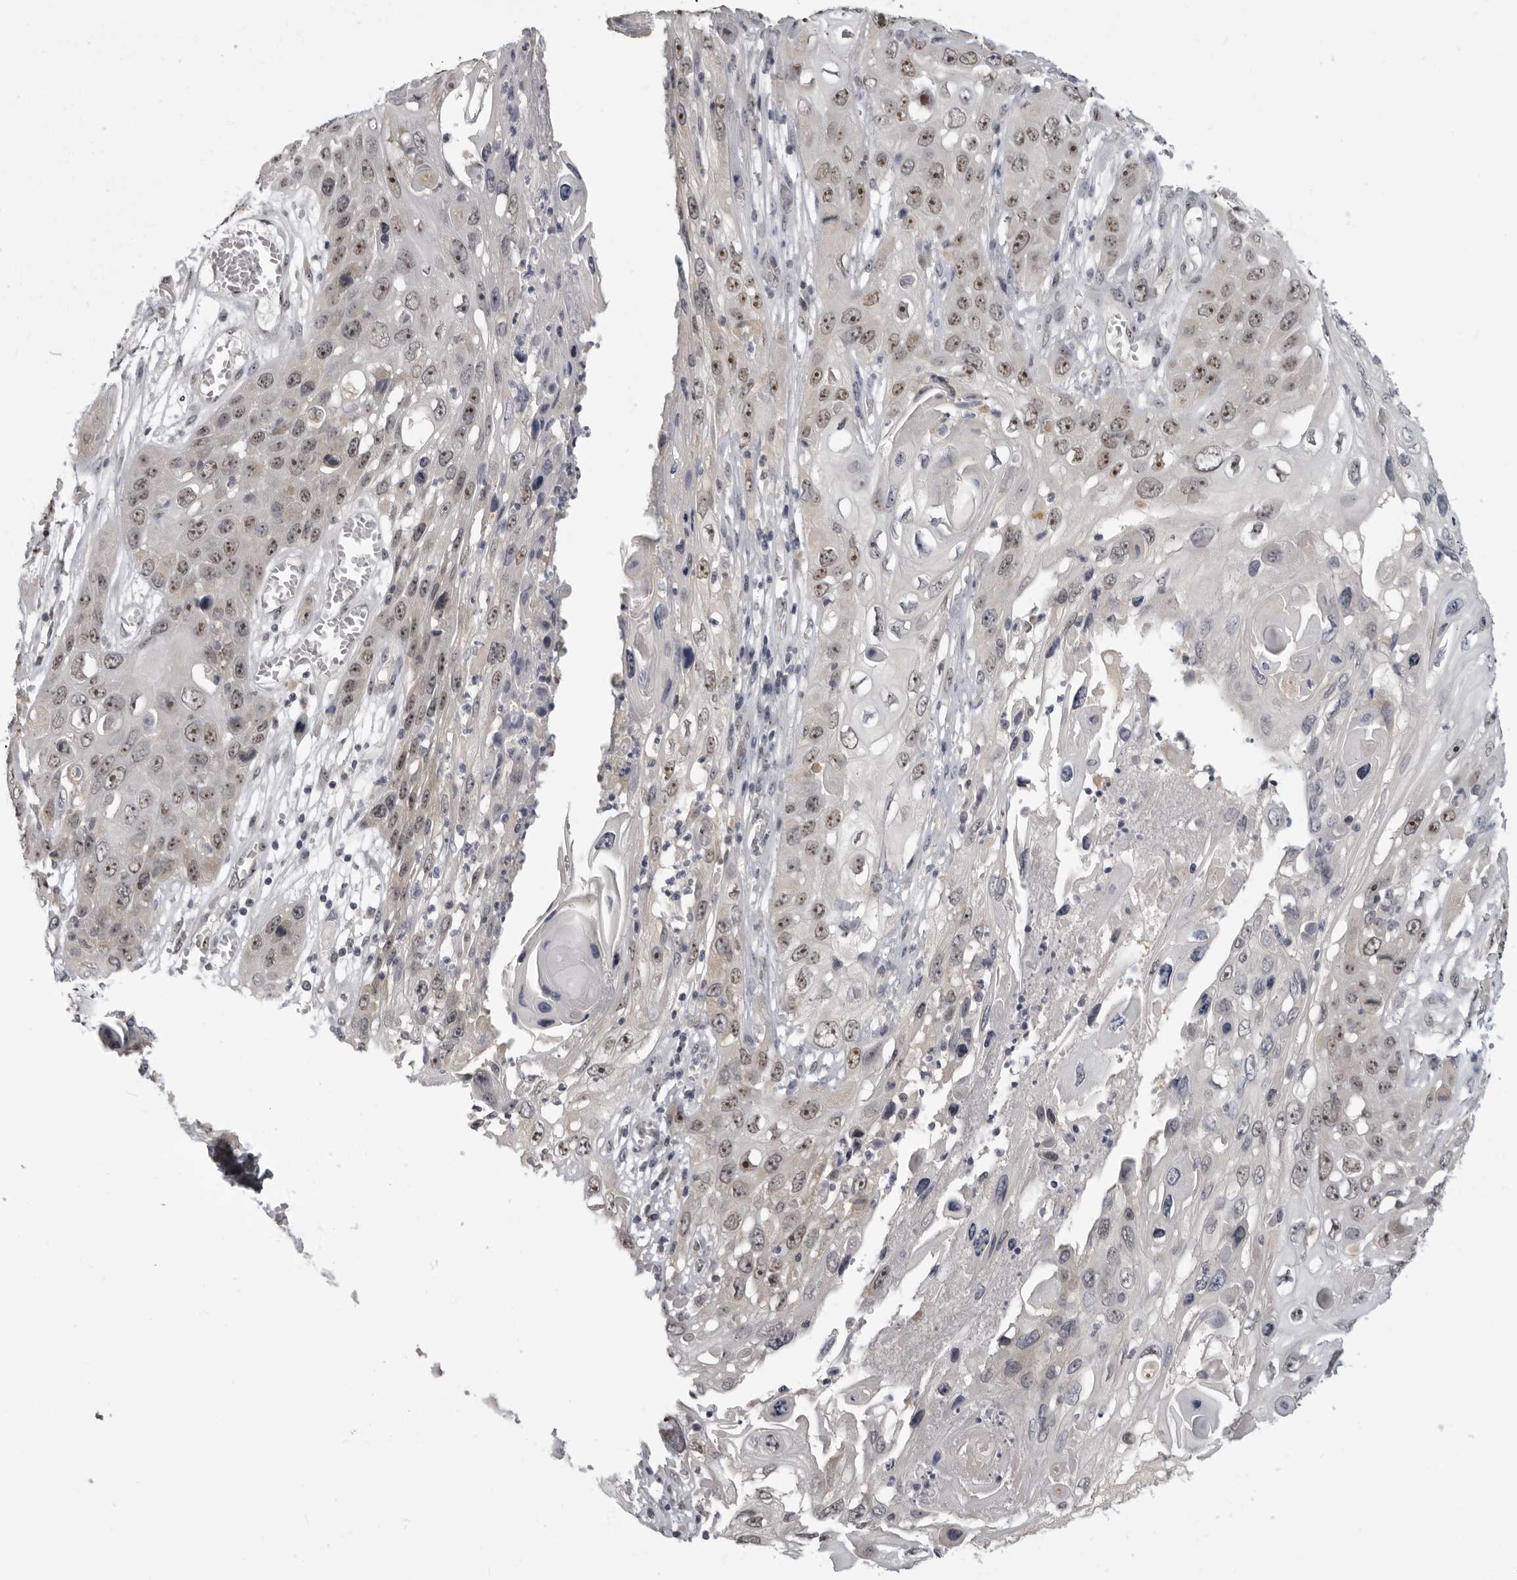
{"staining": {"intensity": "moderate", "quantity": ">75%", "location": "nuclear"}, "tissue": "skin cancer", "cell_type": "Tumor cells", "image_type": "cancer", "snomed": [{"axis": "morphology", "description": "Squamous cell carcinoma, NOS"}, {"axis": "topography", "description": "Skin"}], "caption": "Immunohistochemical staining of skin cancer (squamous cell carcinoma) shows moderate nuclear protein expression in about >75% of tumor cells.", "gene": "MRTO4", "patient": {"sex": "male", "age": 55}}